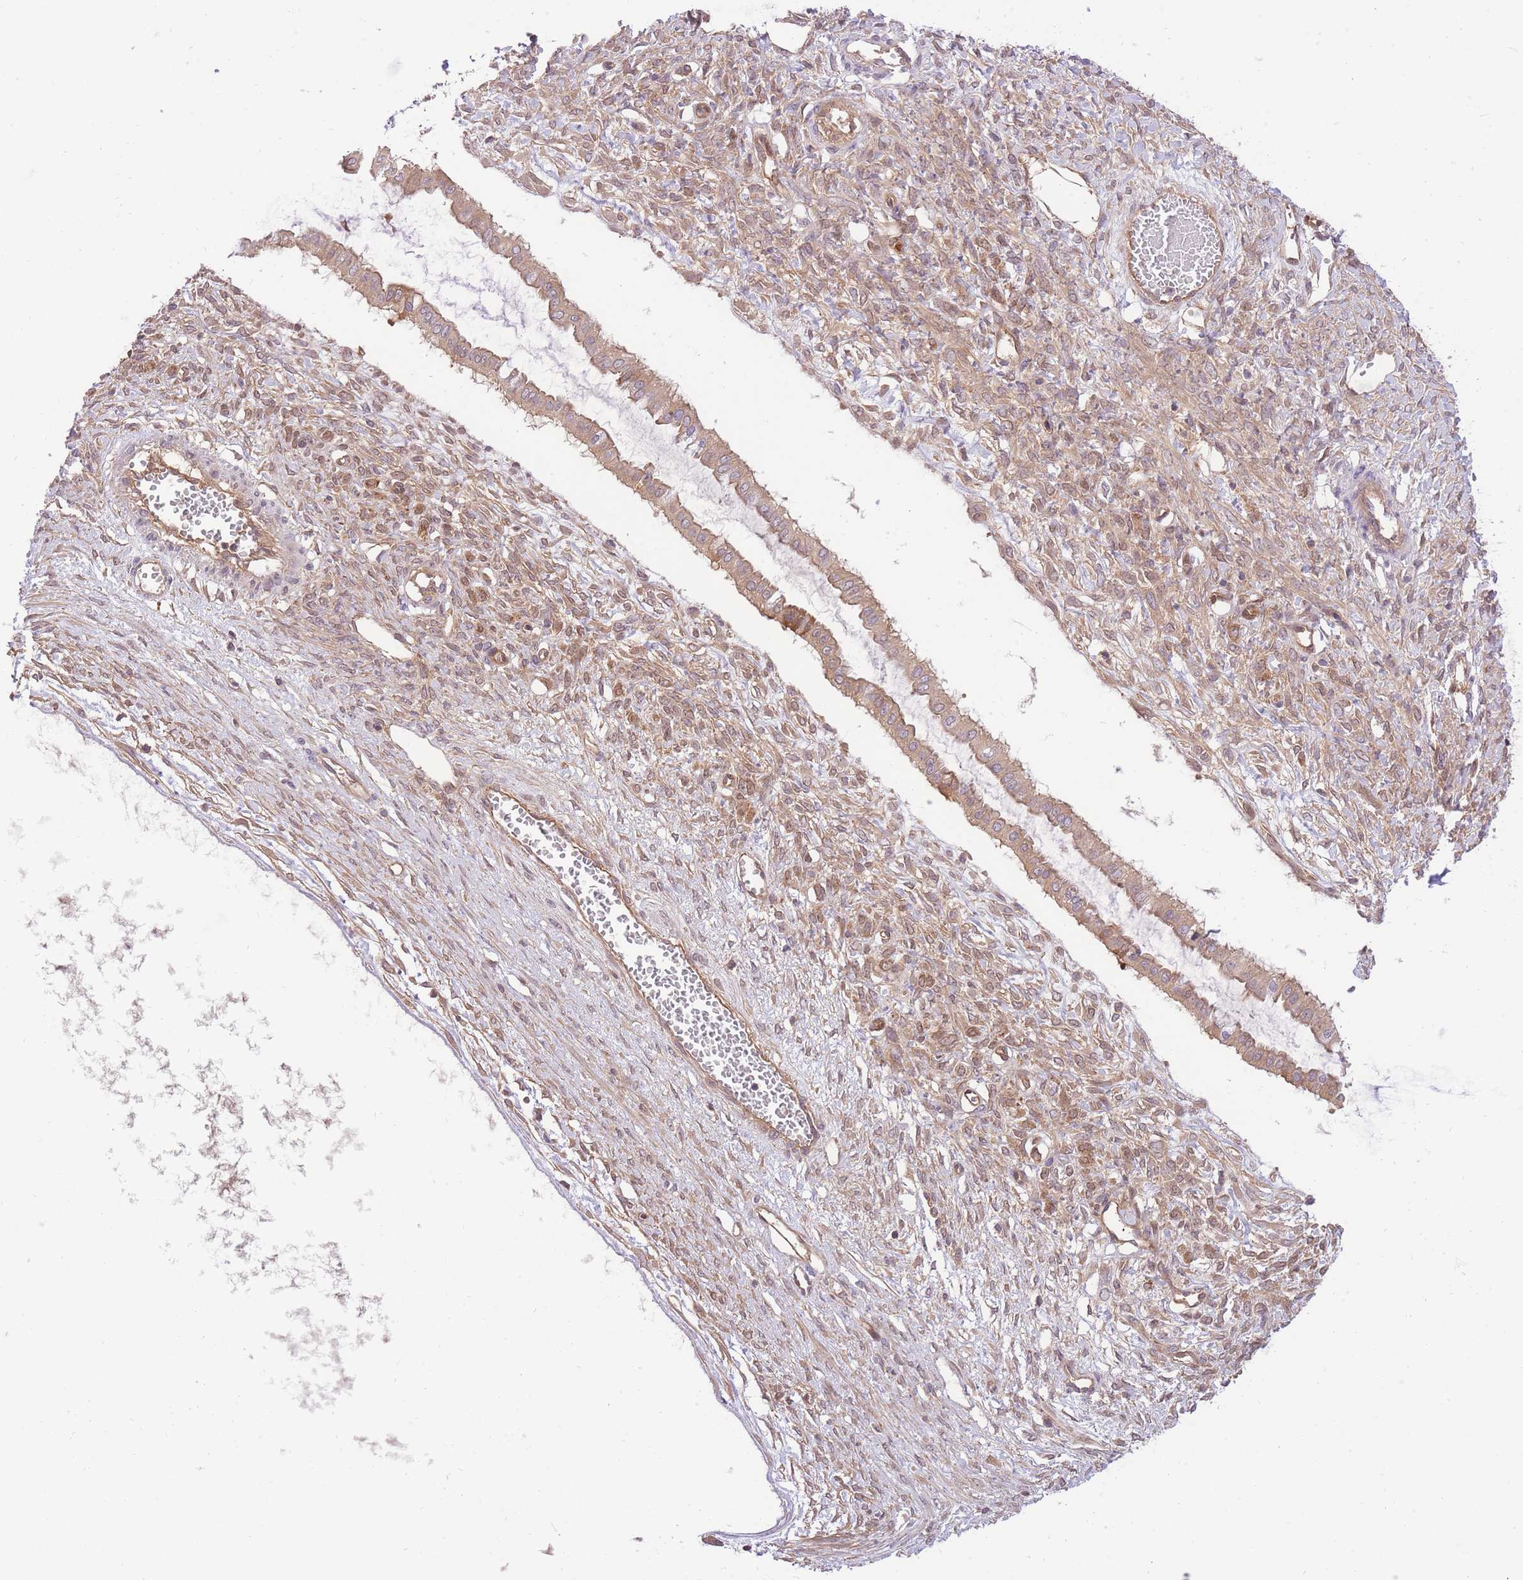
{"staining": {"intensity": "moderate", "quantity": ">75%", "location": "cytoplasmic/membranous"}, "tissue": "ovarian cancer", "cell_type": "Tumor cells", "image_type": "cancer", "snomed": [{"axis": "morphology", "description": "Cystadenocarcinoma, mucinous, NOS"}, {"axis": "topography", "description": "Ovary"}], "caption": "Approximately >75% of tumor cells in human ovarian mucinous cystadenocarcinoma display moderate cytoplasmic/membranous protein expression as visualized by brown immunohistochemical staining.", "gene": "PREP", "patient": {"sex": "female", "age": 73}}